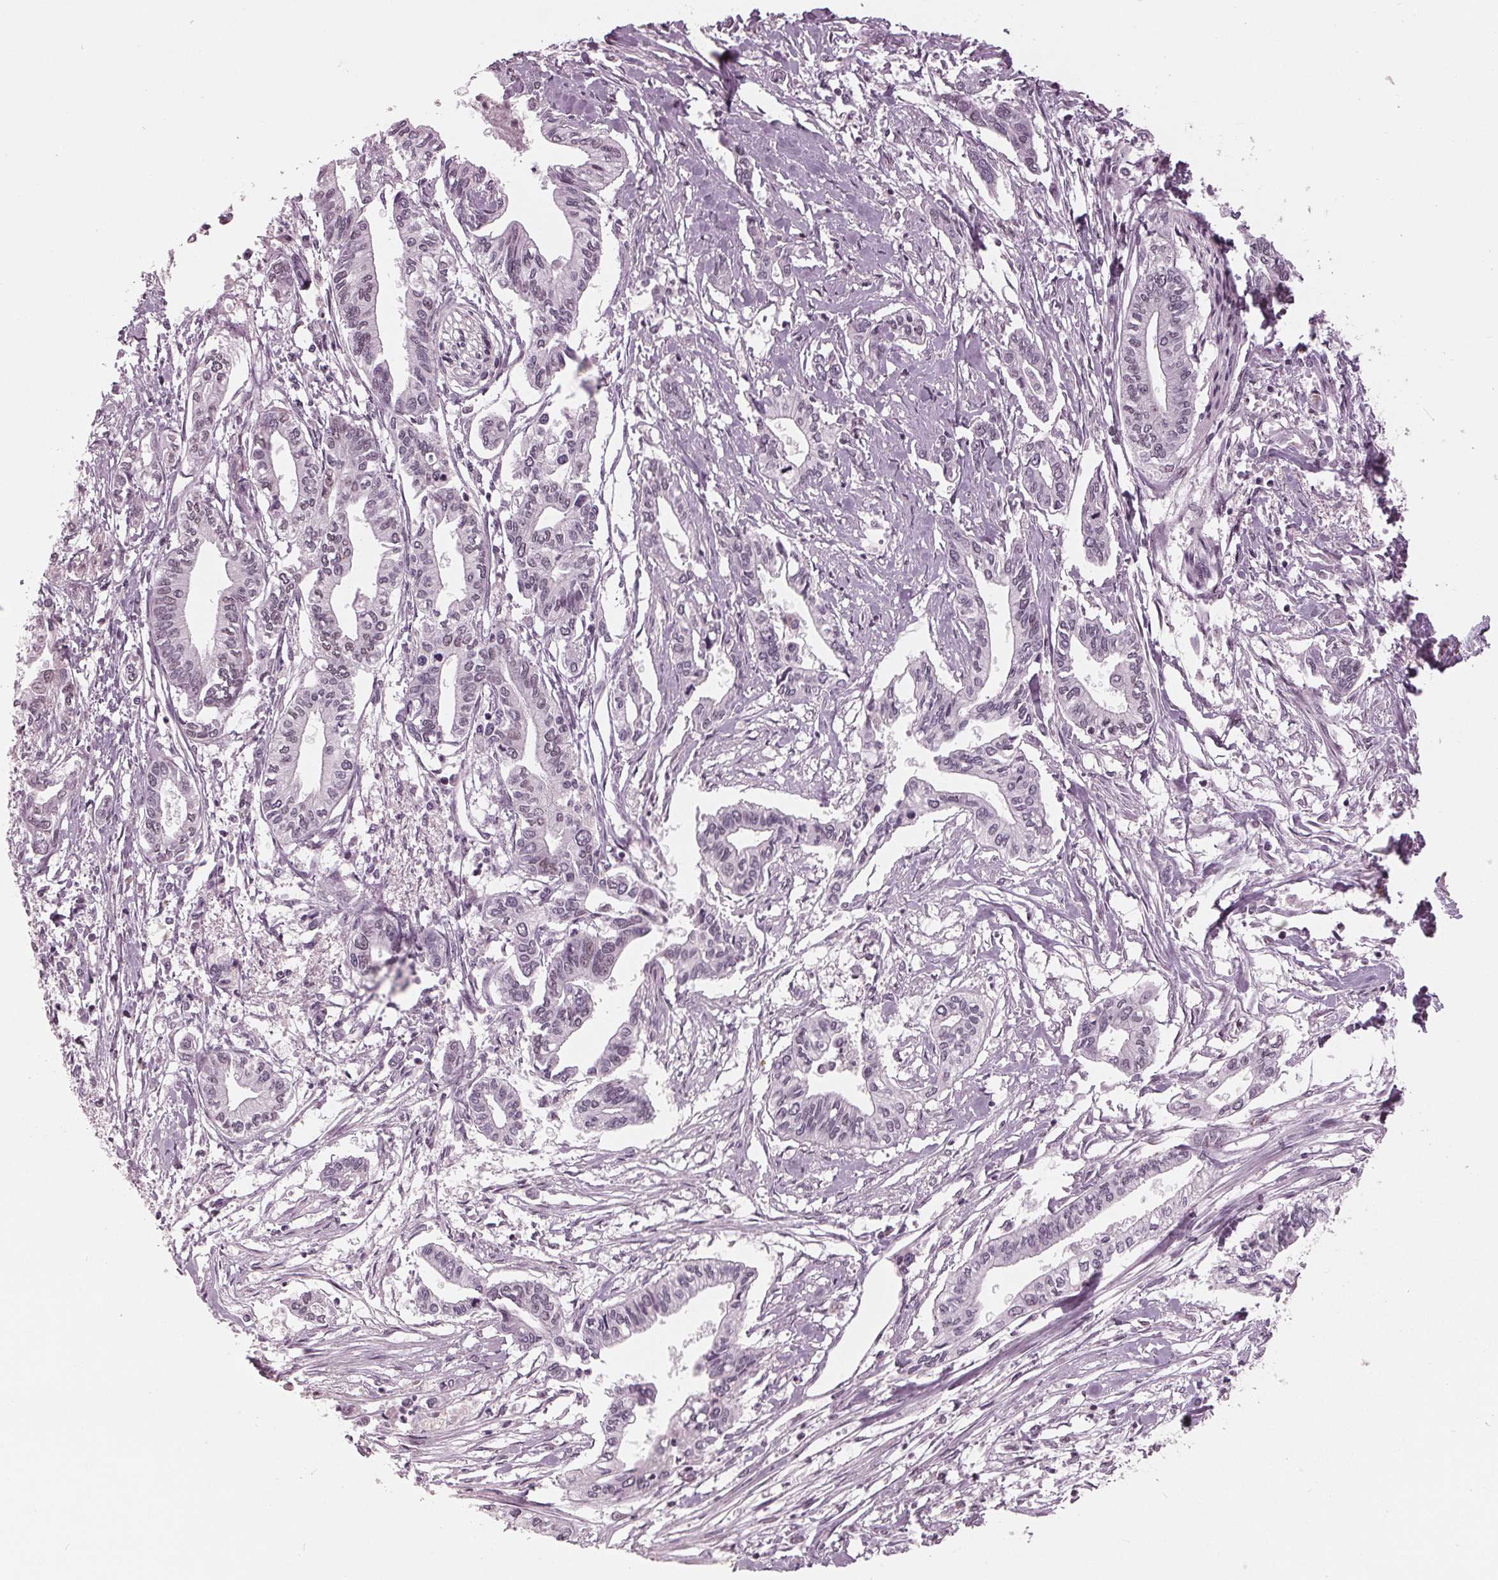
{"staining": {"intensity": "negative", "quantity": "none", "location": "none"}, "tissue": "pancreatic cancer", "cell_type": "Tumor cells", "image_type": "cancer", "snomed": [{"axis": "morphology", "description": "Adenocarcinoma, NOS"}, {"axis": "topography", "description": "Pancreas"}], "caption": "Tumor cells are negative for brown protein staining in pancreatic adenocarcinoma. (DAB (3,3'-diaminobenzidine) immunohistochemistry (IHC) with hematoxylin counter stain).", "gene": "DNMT3L", "patient": {"sex": "male", "age": 60}}